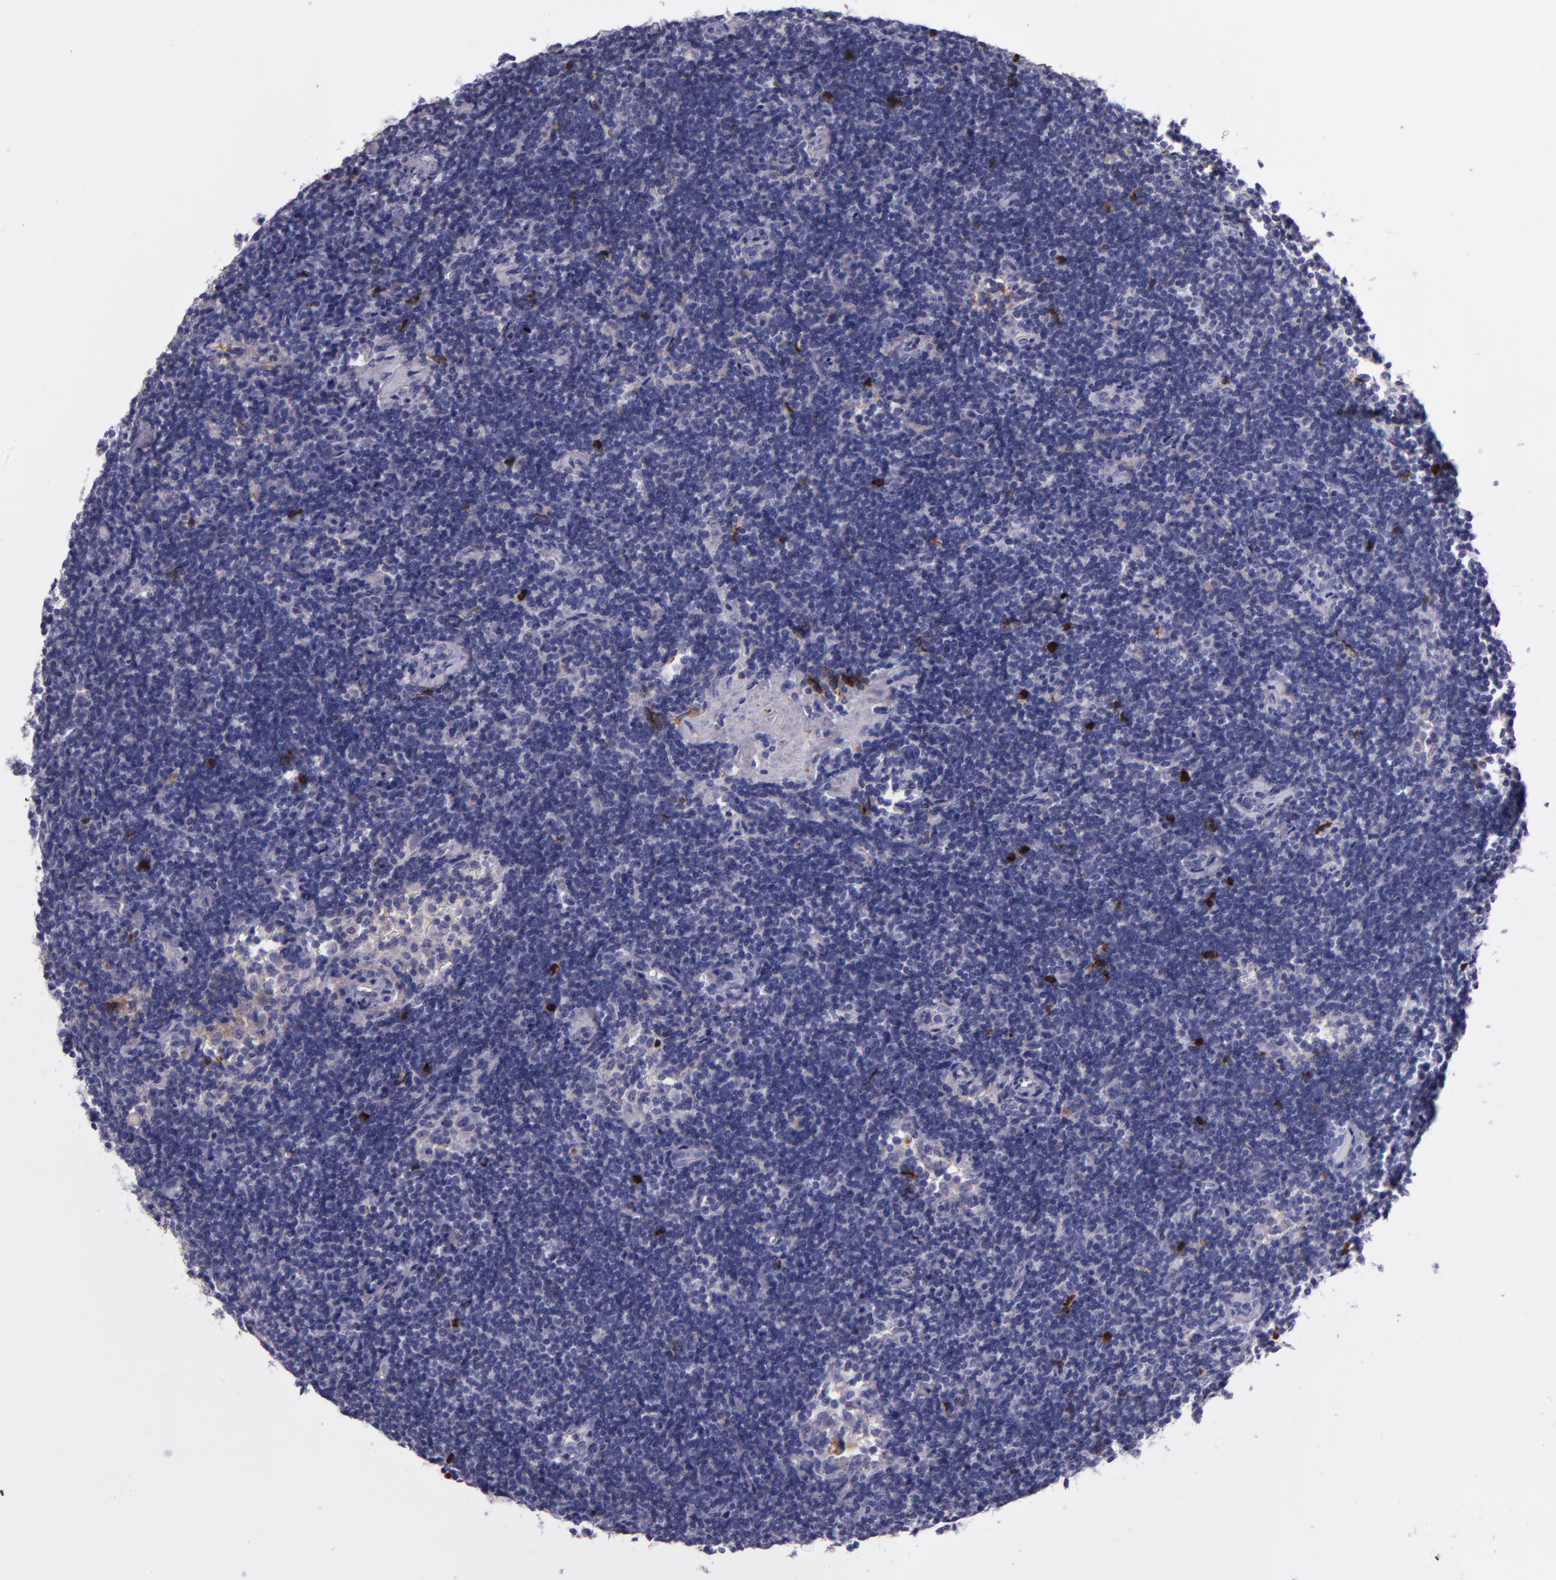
{"staining": {"intensity": "strong", "quantity": "<25%", "location": "cytoplasmic/membranous"}, "tissue": "lymphoma", "cell_type": "Tumor cells", "image_type": "cancer", "snomed": [{"axis": "morphology", "description": "Malignant lymphoma, non-Hodgkin's type, Low grade"}, {"axis": "topography", "description": "Lymph node"}], "caption": "About <25% of tumor cells in lymphoma reveal strong cytoplasmic/membranous protein staining as visualized by brown immunohistochemical staining.", "gene": "APOH", "patient": {"sex": "male", "age": 70}}